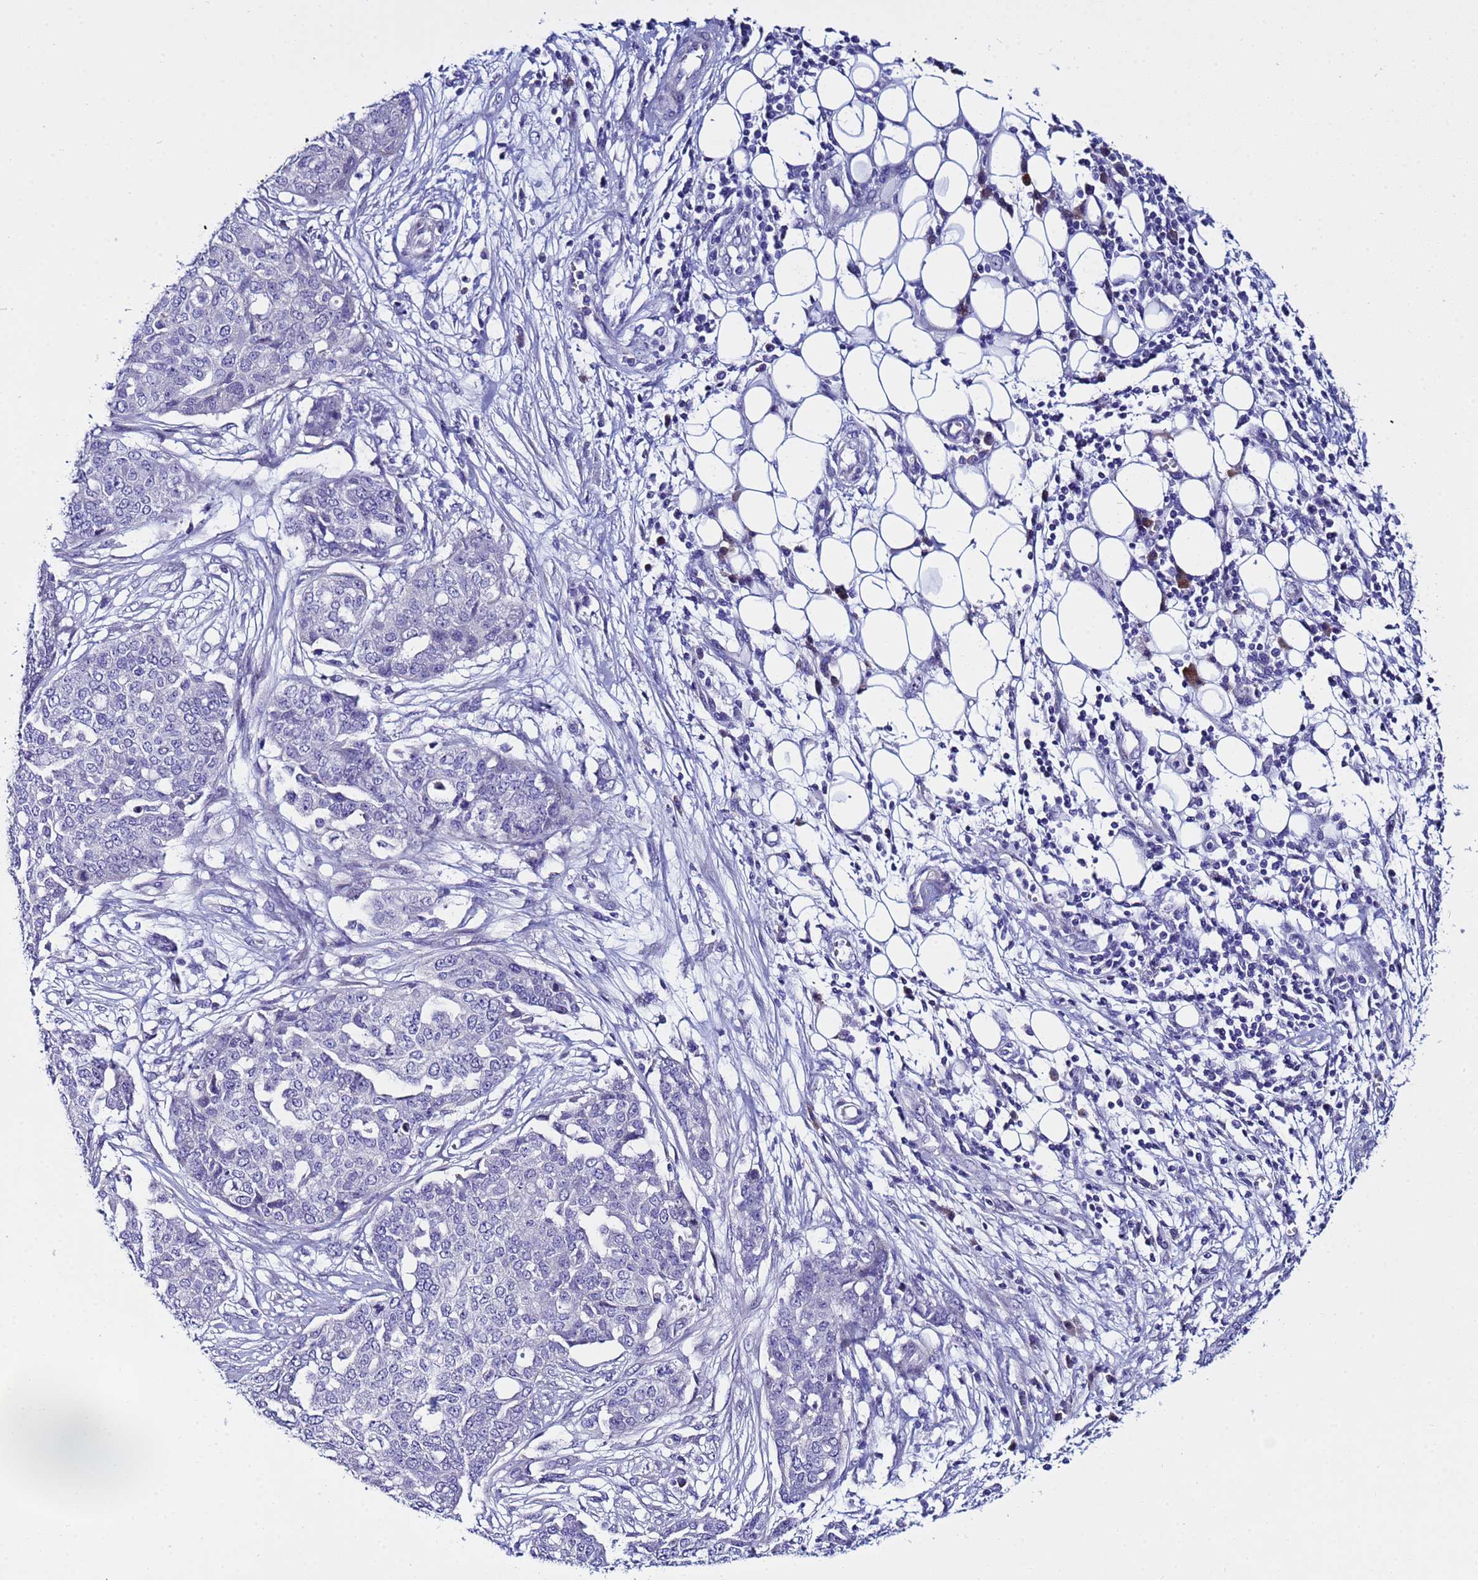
{"staining": {"intensity": "negative", "quantity": "none", "location": "none"}, "tissue": "ovarian cancer", "cell_type": "Tumor cells", "image_type": "cancer", "snomed": [{"axis": "morphology", "description": "Cystadenocarcinoma, serous, NOS"}, {"axis": "topography", "description": "Soft tissue"}, {"axis": "topography", "description": "Ovary"}], "caption": "Immunohistochemistry (IHC) image of neoplastic tissue: human ovarian serous cystadenocarcinoma stained with DAB (3,3'-diaminobenzidine) displays no significant protein staining in tumor cells.", "gene": "IGSF11", "patient": {"sex": "female", "age": 57}}